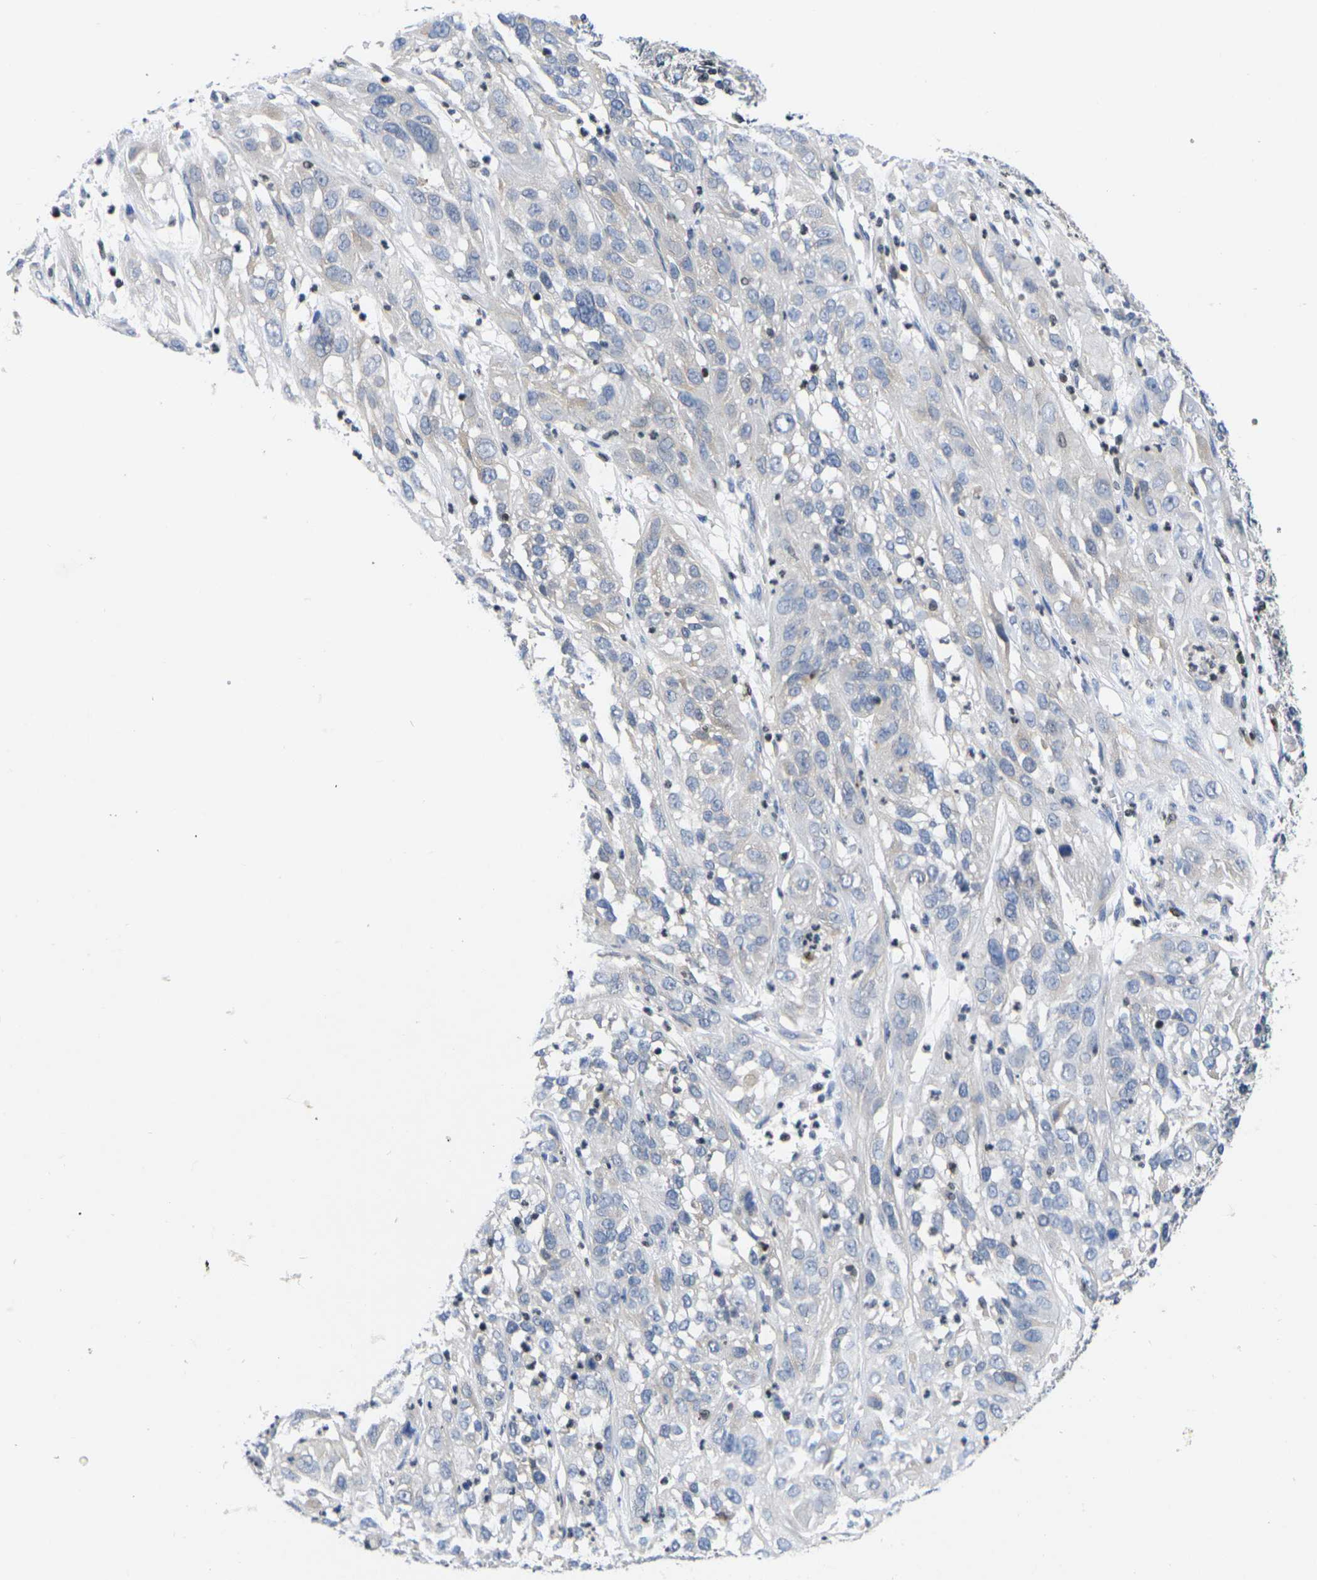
{"staining": {"intensity": "negative", "quantity": "none", "location": "none"}, "tissue": "cervical cancer", "cell_type": "Tumor cells", "image_type": "cancer", "snomed": [{"axis": "morphology", "description": "Squamous cell carcinoma, NOS"}, {"axis": "topography", "description": "Cervix"}], "caption": "DAB immunohistochemical staining of cervical squamous cell carcinoma displays no significant positivity in tumor cells. Nuclei are stained in blue.", "gene": "IKZF1", "patient": {"sex": "female", "age": 32}}